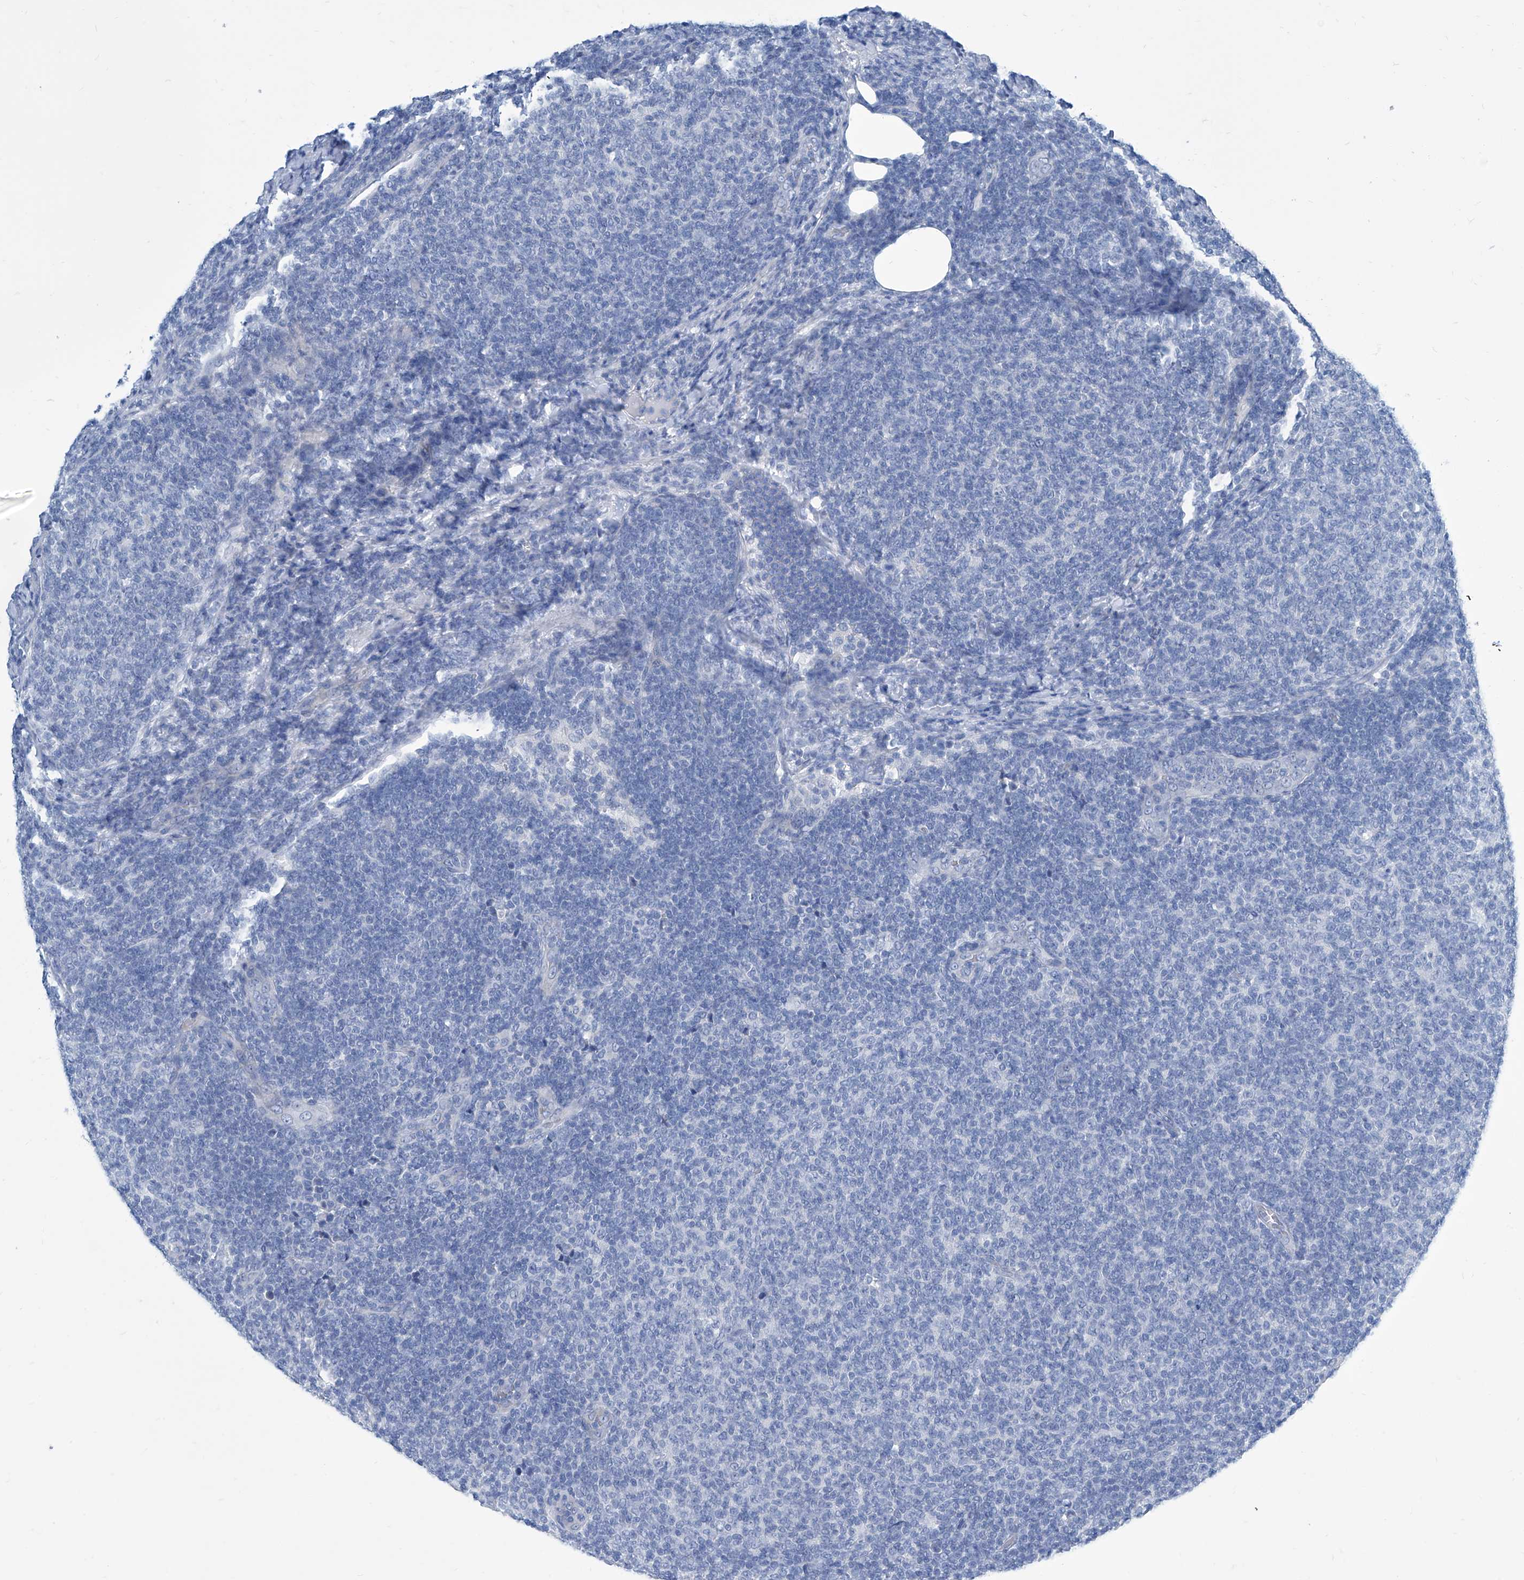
{"staining": {"intensity": "negative", "quantity": "none", "location": "none"}, "tissue": "lymphoma", "cell_type": "Tumor cells", "image_type": "cancer", "snomed": [{"axis": "morphology", "description": "Malignant lymphoma, non-Hodgkin's type, Low grade"}, {"axis": "topography", "description": "Lymph node"}], "caption": "Tumor cells show no significant staining in malignant lymphoma, non-Hodgkin's type (low-grade). (Immunohistochemistry, brightfield microscopy, high magnification).", "gene": "ZNF519", "patient": {"sex": "male", "age": 66}}